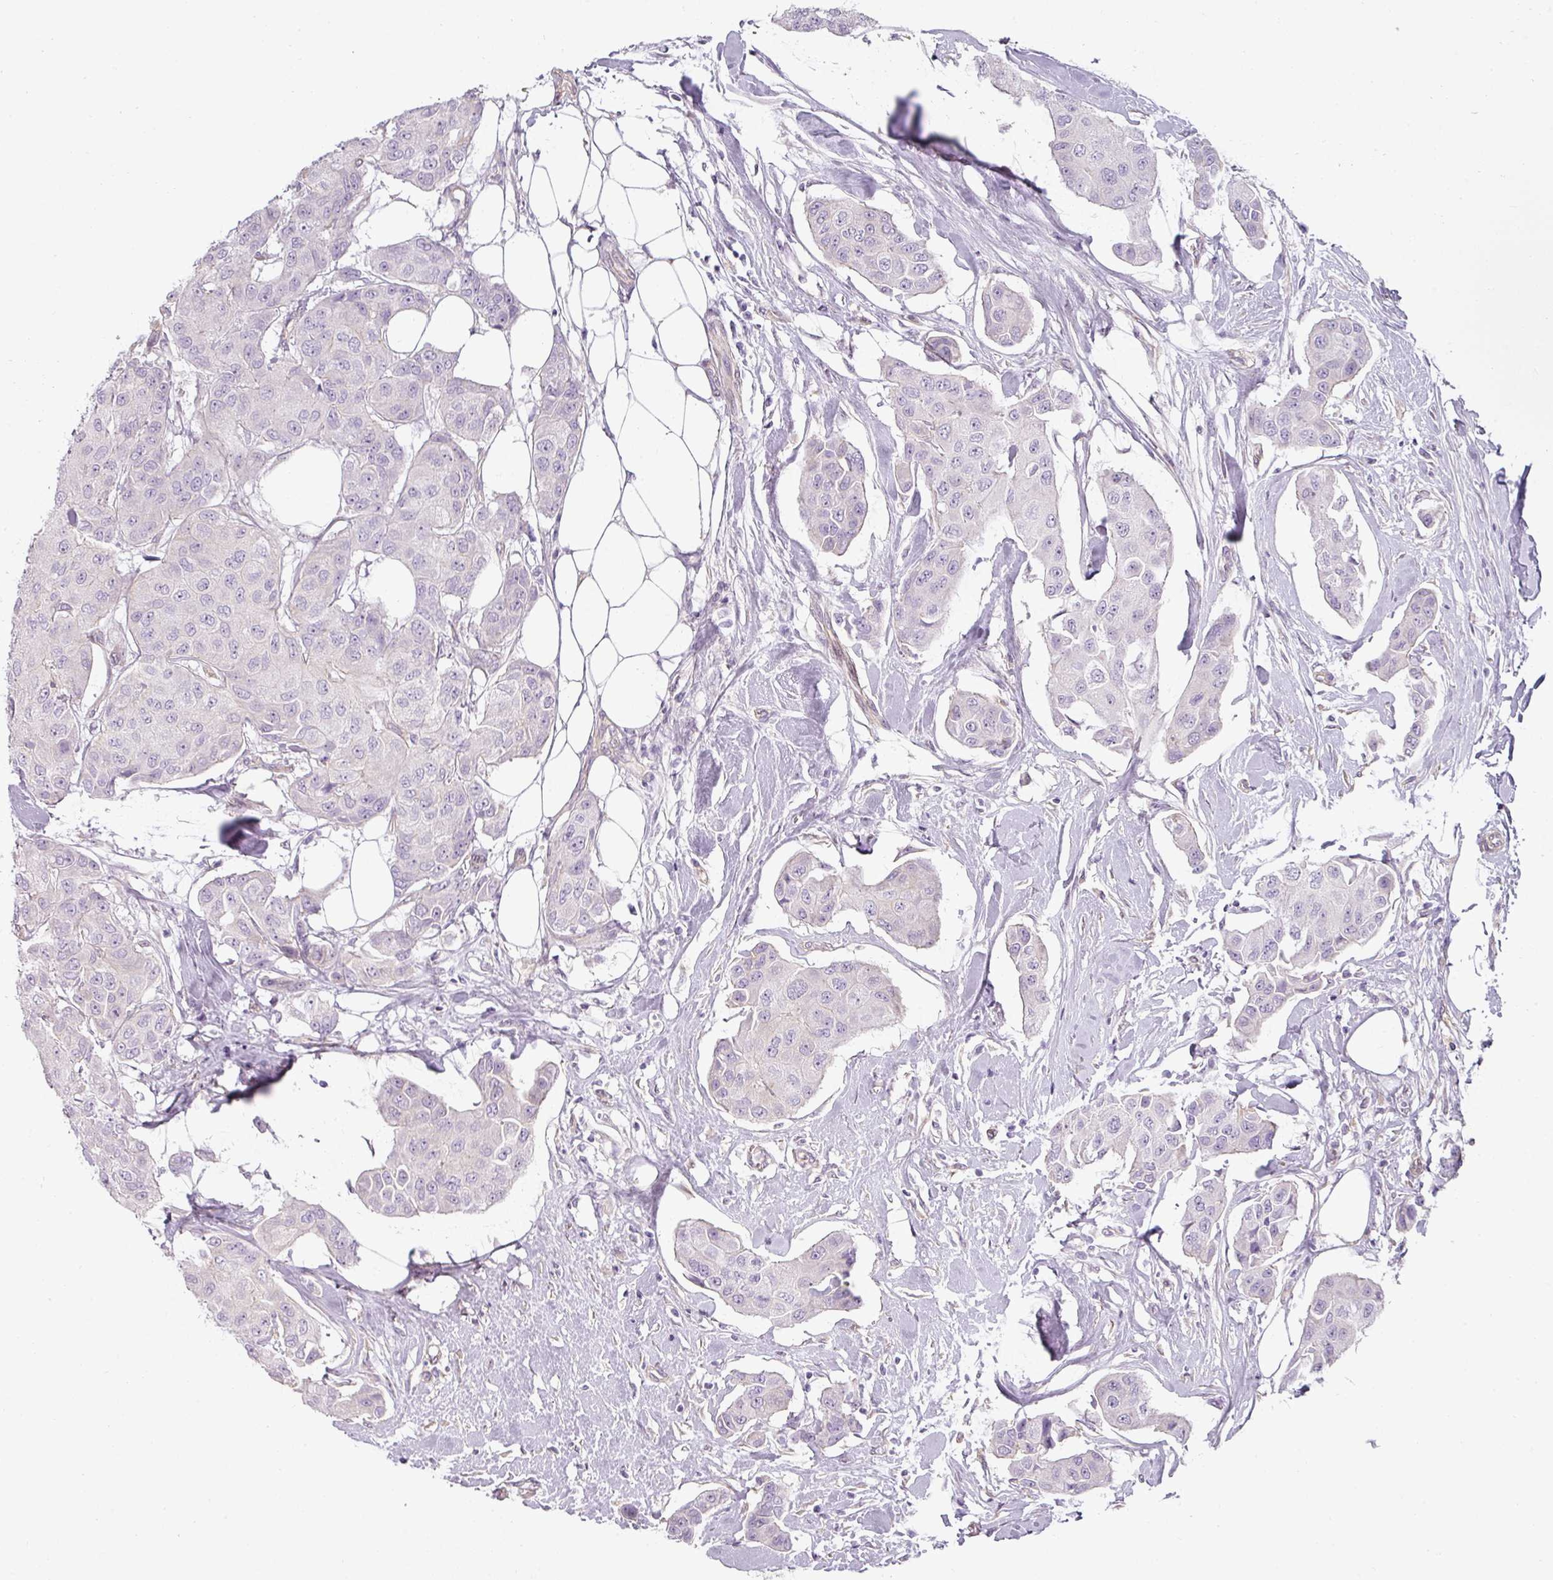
{"staining": {"intensity": "negative", "quantity": "none", "location": "none"}, "tissue": "breast cancer", "cell_type": "Tumor cells", "image_type": "cancer", "snomed": [{"axis": "morphology", "description": "Duct carcinoma"}, {"axis": "topography", "description": "Breast"}, {"axis": "topography", "description": "Lymph node"}], "caption": "Photomicrograph shows no protein staining in tumor cells of breast invasive ductal carcinoma tissue. (Brightfield microscopy of DAB (3,3'-diaminobenzidine) IHC at high magnification).", "gene": "ASB1", "patient": {"sex": "female", "age": 80}}